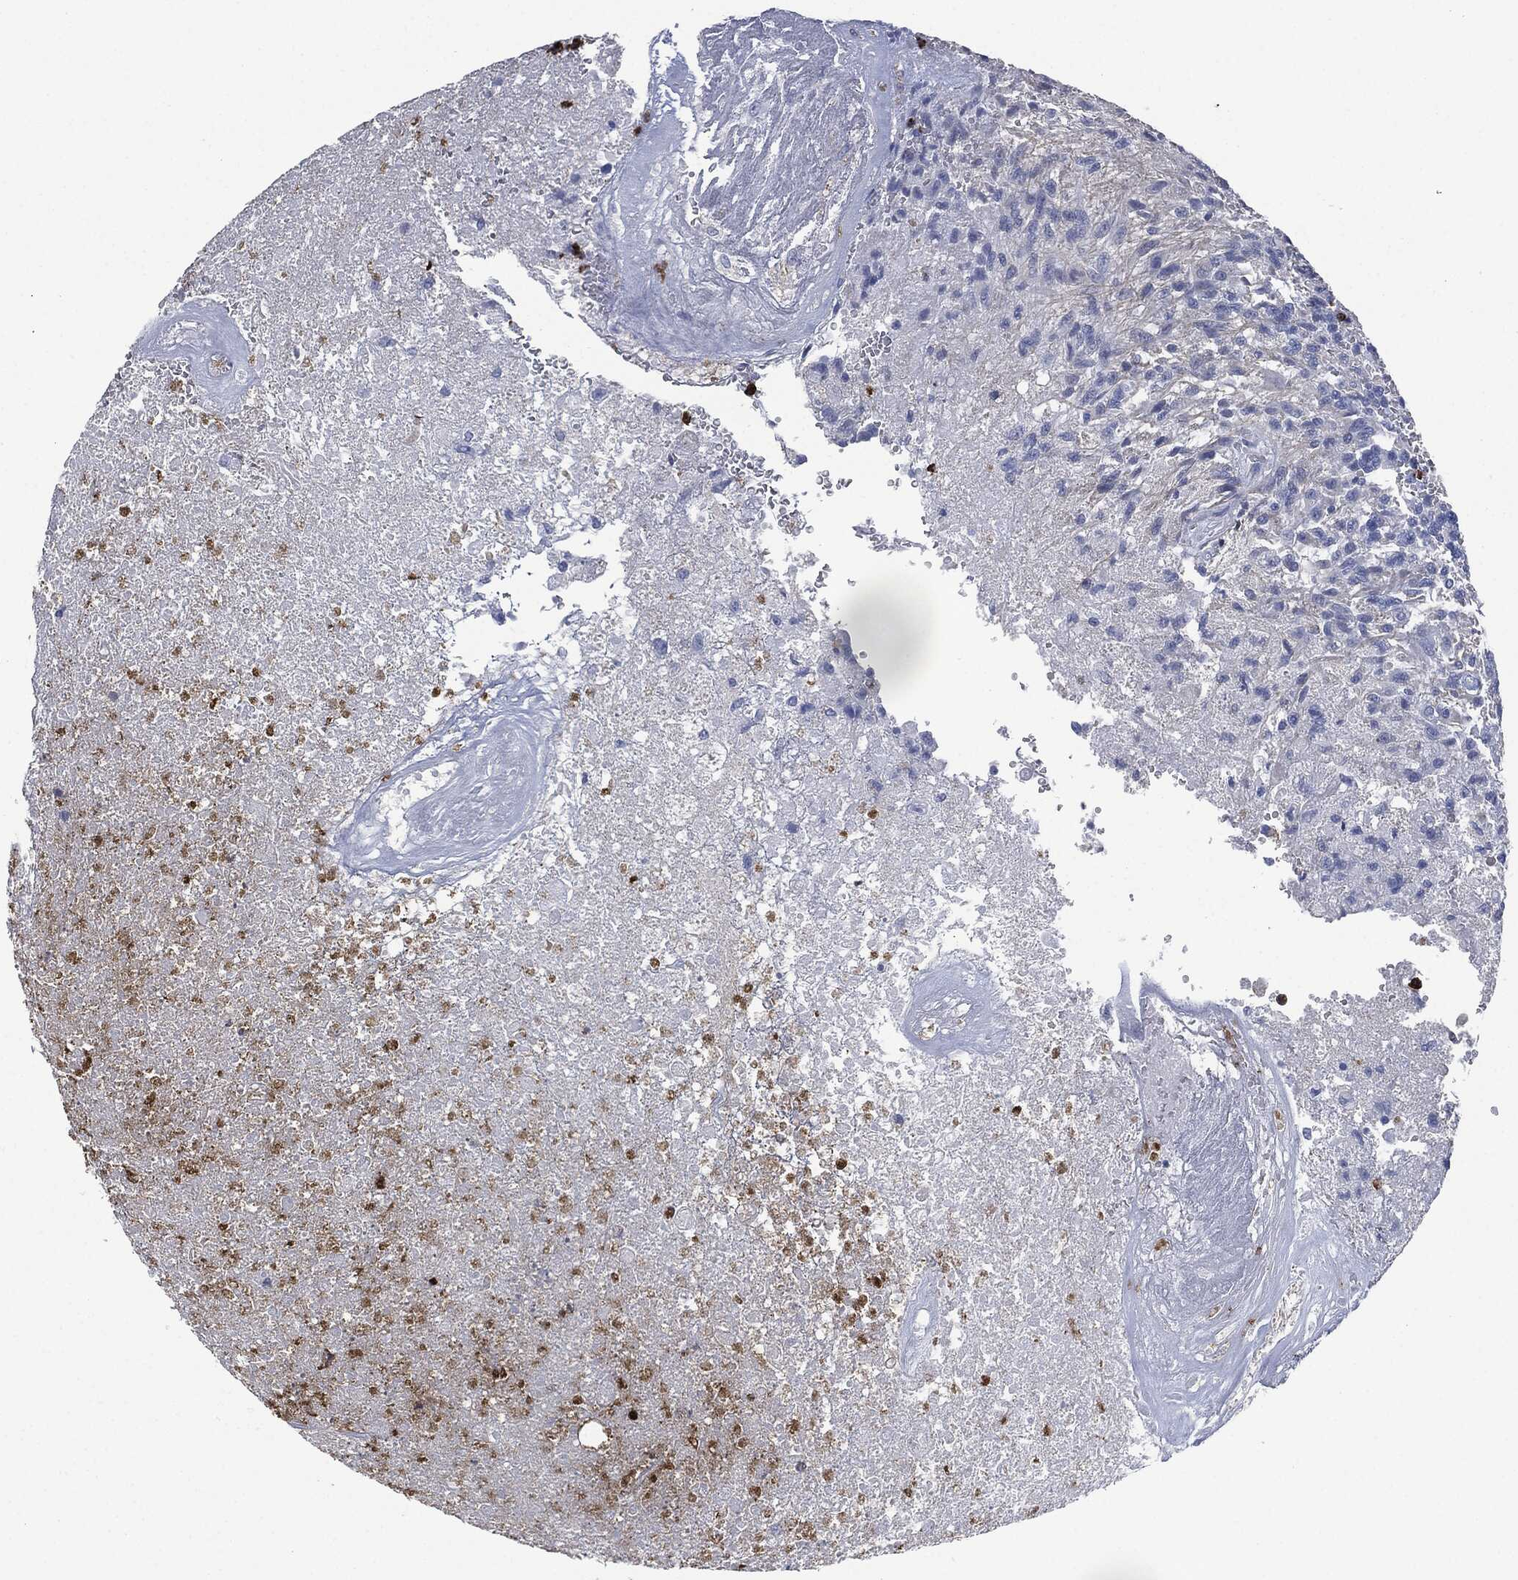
{"staining": {"intensity": "negative", "quantity": "none", "location": "none"}, "tissue": "glioma", "cell_type": "Tumor cells", "image_type": "cancer", "snomed": [{"axis": "morphology", "description": "Glioma, malignant, High grade"}, {"axis": "topography", "description": "Brain"}], "caption": "High magnification brightfield microscopy of high-grade glioma (malignant) stained with DAB (brown) and counterstained with hematoxylin (blue): tumor cells show no significant staining.", "gene": "CEACAM8", "patient": {"sex": "male", "age": 56}}